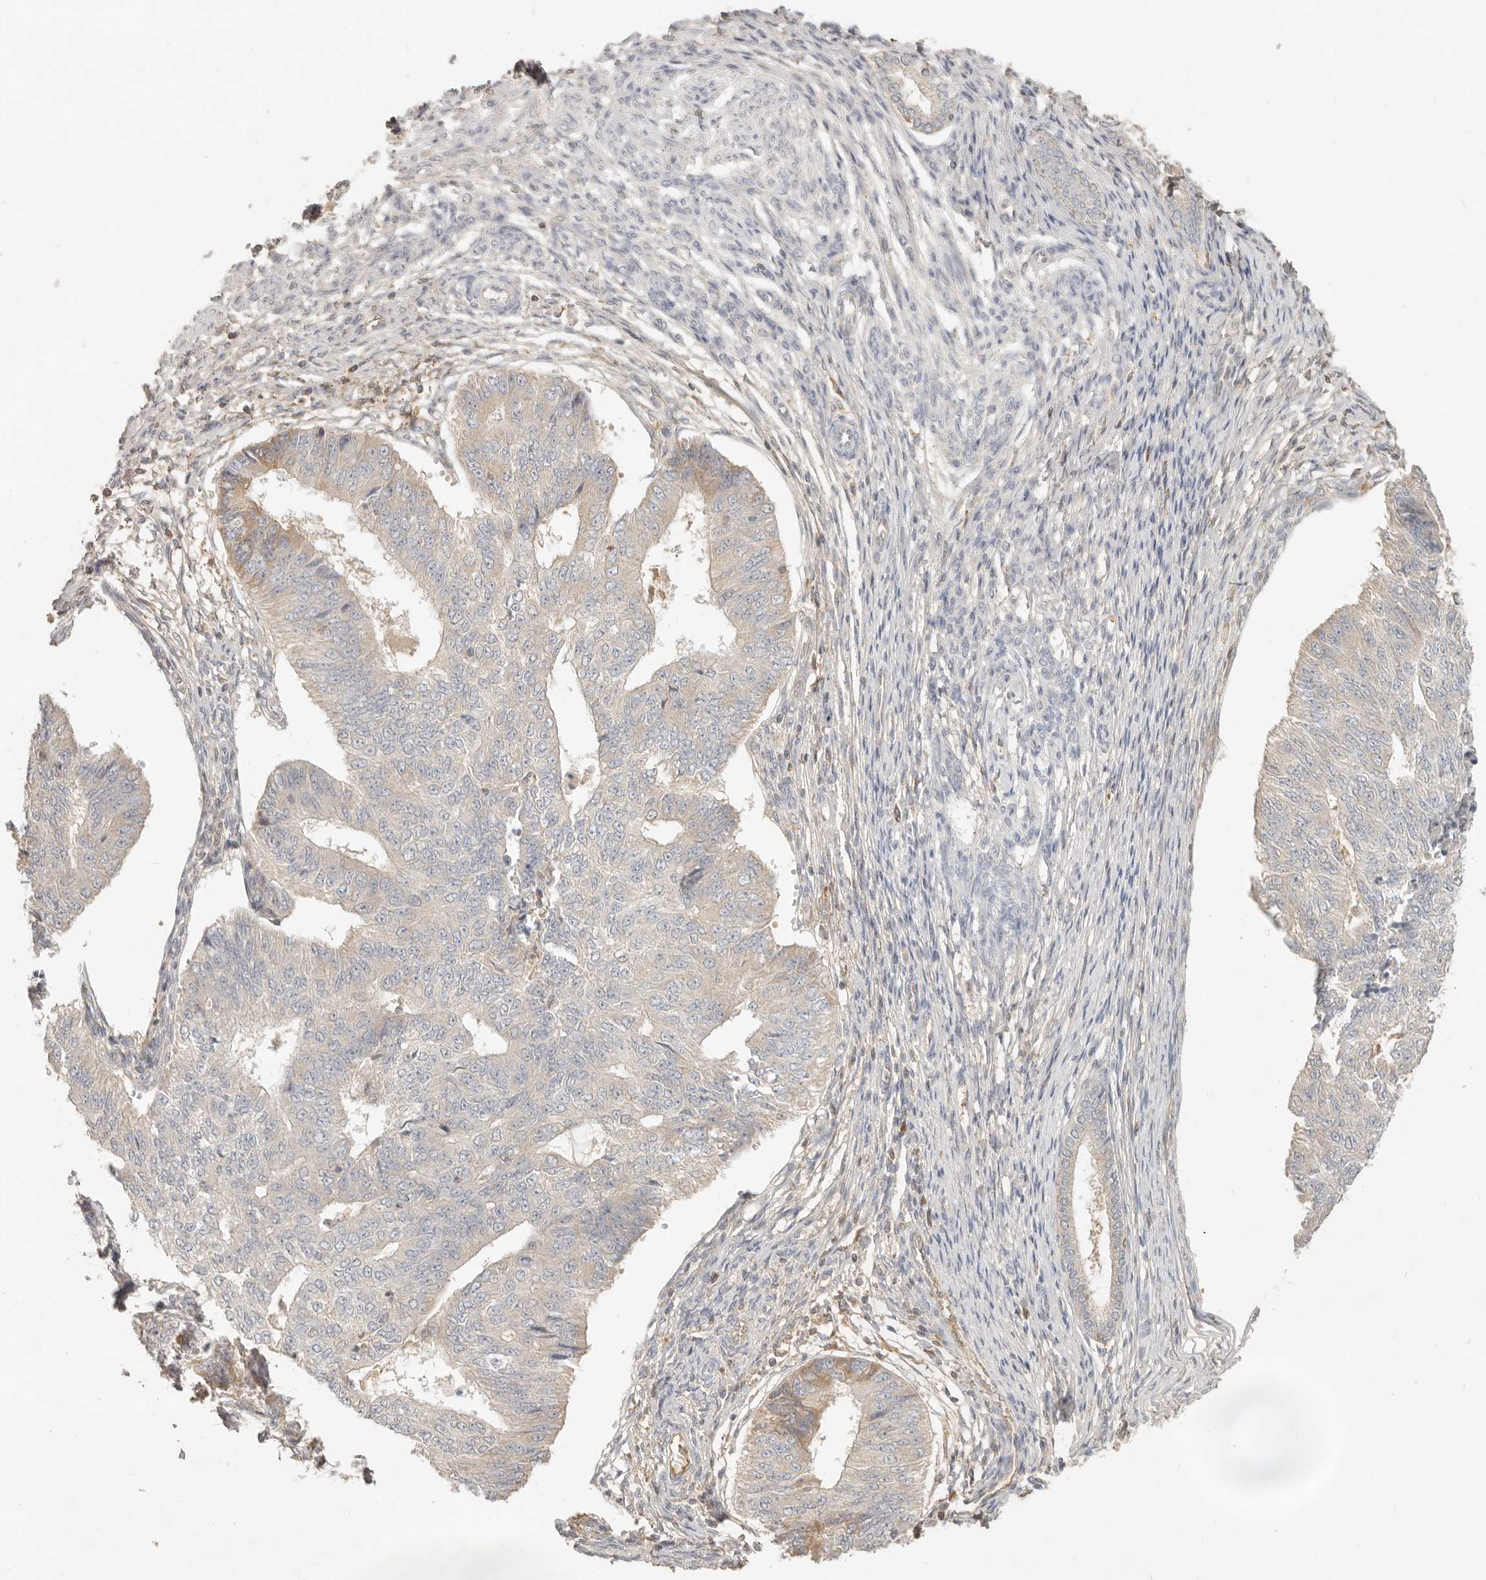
{"staining": {"intensity": "negative", "quantity": "none", "location": "none"}, "tissue": "endometrial cancer", "cell_type": "Tumor cells", "image_type": "cancer", "snomed": [{"axis": "morphology", "description": "Adenocarcinoma, NOS"}, {"axis": "topography", "description": "Endometrium"}], "caption": "Protein analysis of adenocarcinoma (endometrial) shows no significant positivity in tumor cells. (Brightfield microscopy of DAB immunohistochemistry (IHC) at high magnification).", "gene": "NECAP2", "patient": {"sex": "female", "age": 32}}